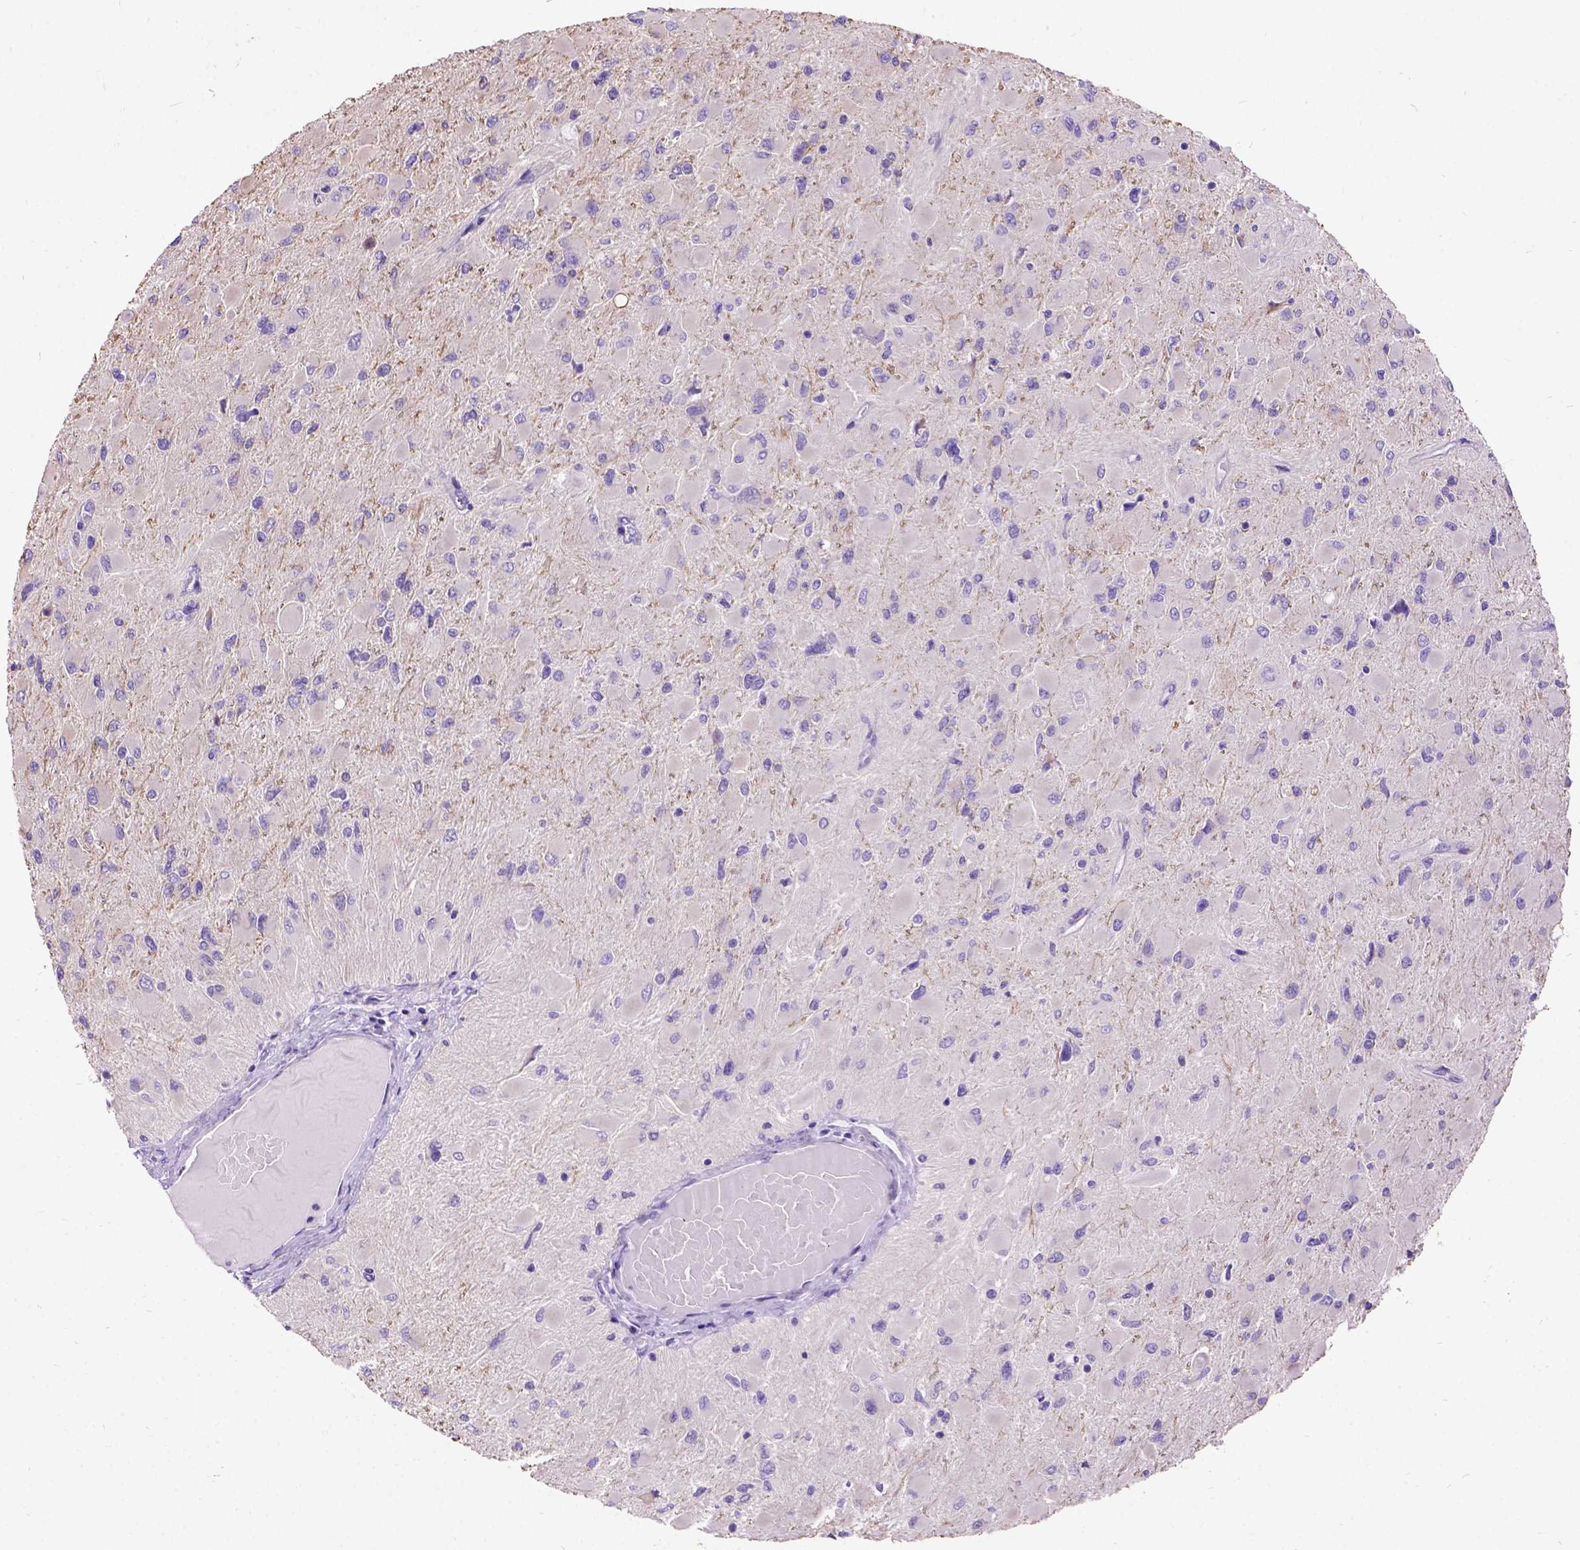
{"staining": {"intensity": "negative", "quantity": "none", "location": "none"}, "tissue": "glioma", "cell_type": "Tumor cells", "image_type": "cancer", "snomed": [{"axis": "morphology", "description": "Glioma, malignant, High grade"}, {"axis": "topography", "description": "Cerebral cortex"}], "caption": "This is a image of immunohistochemistry (IHC) staining of malignant glioma (high-grade), which shows no staining in tumor cells. (Brightfield microscopy of DAB immunohistochemistry (IHC) at high magnification).", "gene": "CFAP54", "patient": {"sex": "female", "age": 36}}